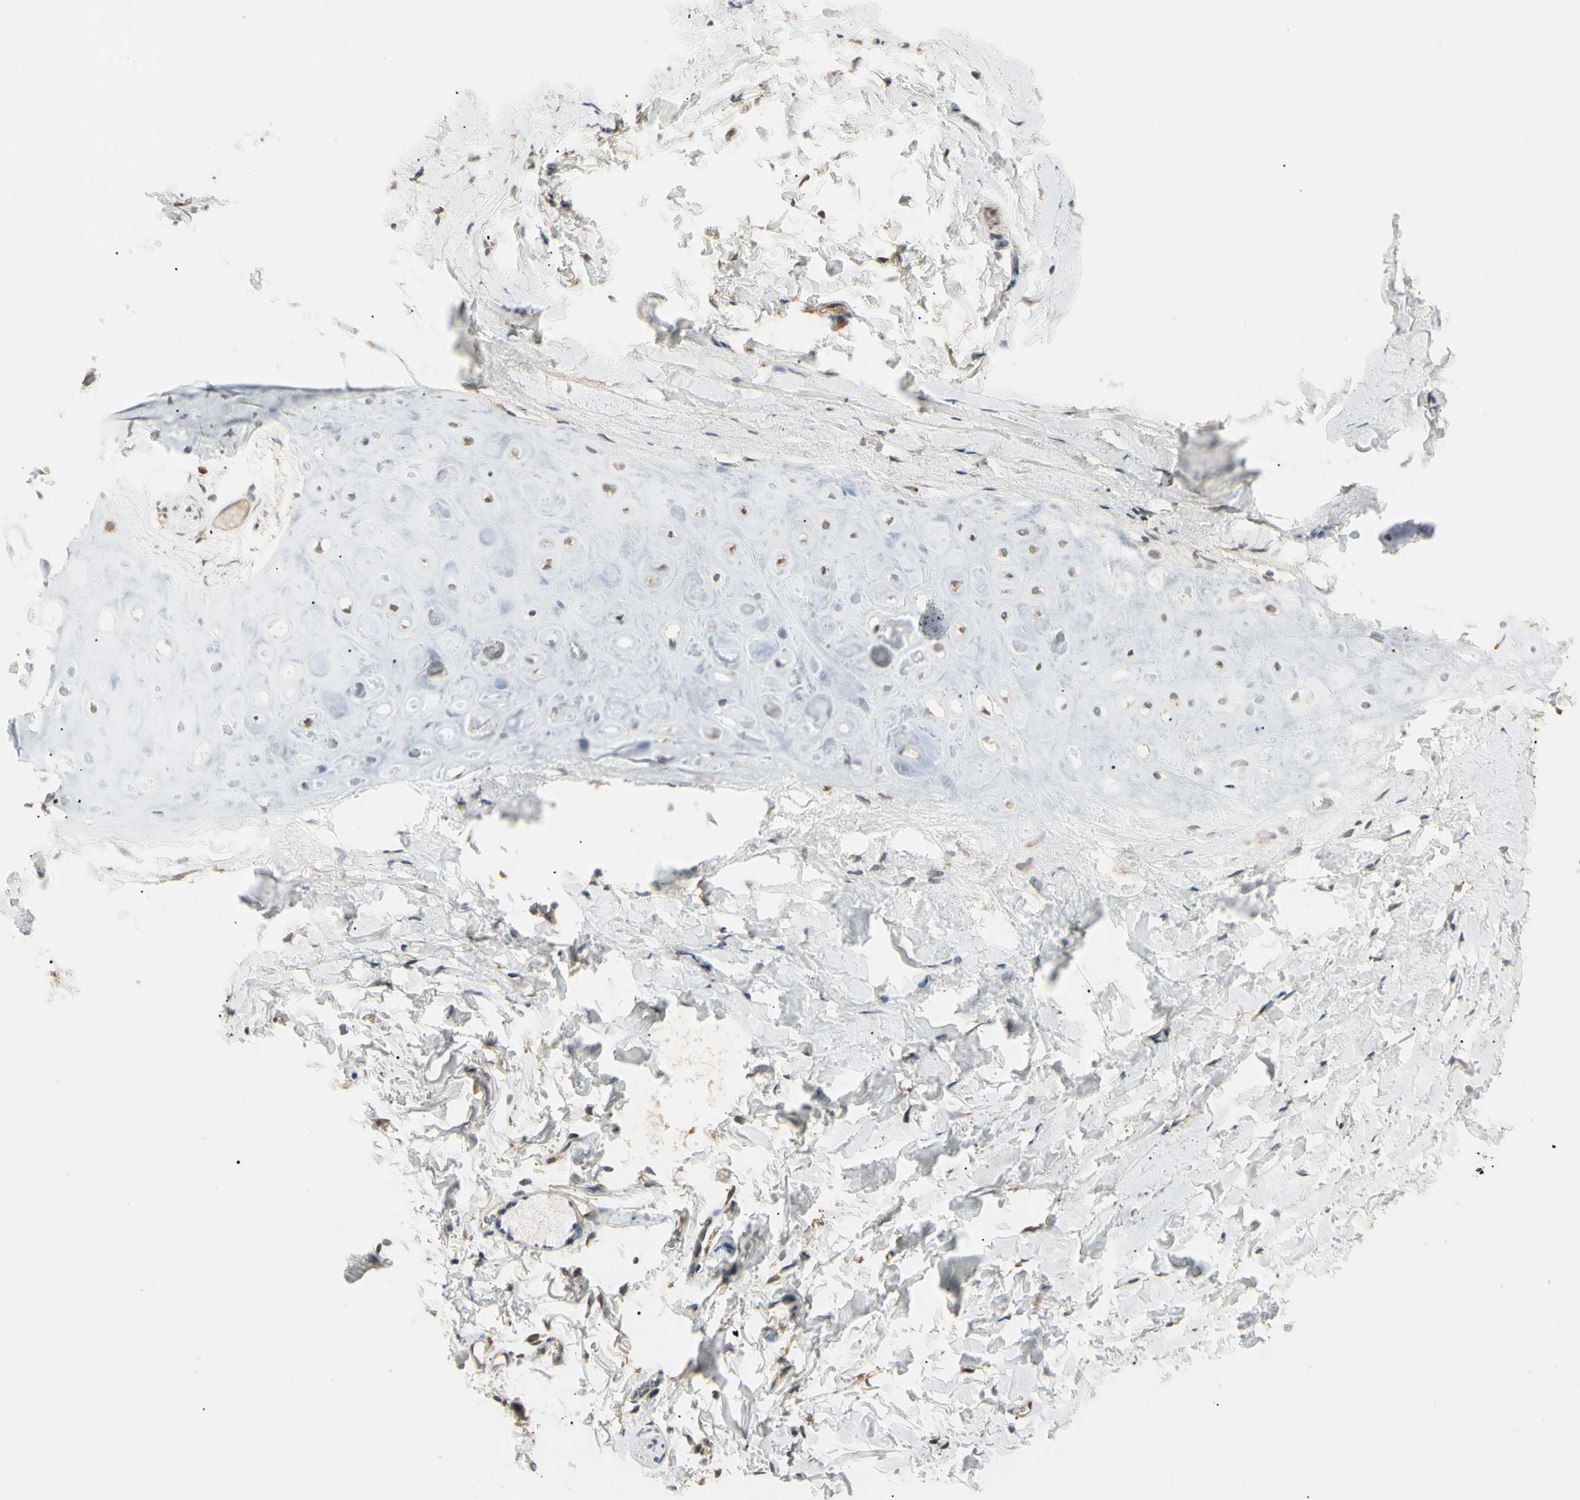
{"staining": {"intensity": "weak", "quantity": ">75%", "location": "cytoplasmic/membranous"}, "tissue": "adipose tissue", "cell_type": "Adipocytes", "image_type": "normal", "snomed": [{"axis": "morphology", "description": "Normal tissue, NOS"}, {"axis": "topography", "description": "Cartilage tissue"}, {"axis": "topography", "description": "Bronchus"}], "caption": "This micrograph shows unremarkable adipose tissue stained with immunohistochemistry (IHC) to label a protein in brown. The cytoplasmic/membranous of adipocytes show weak positivity for the protein. Nuclei are counter-stained blue.", "gene": "FNDC3B", "patient": {"sex": "female", "age": 73}}